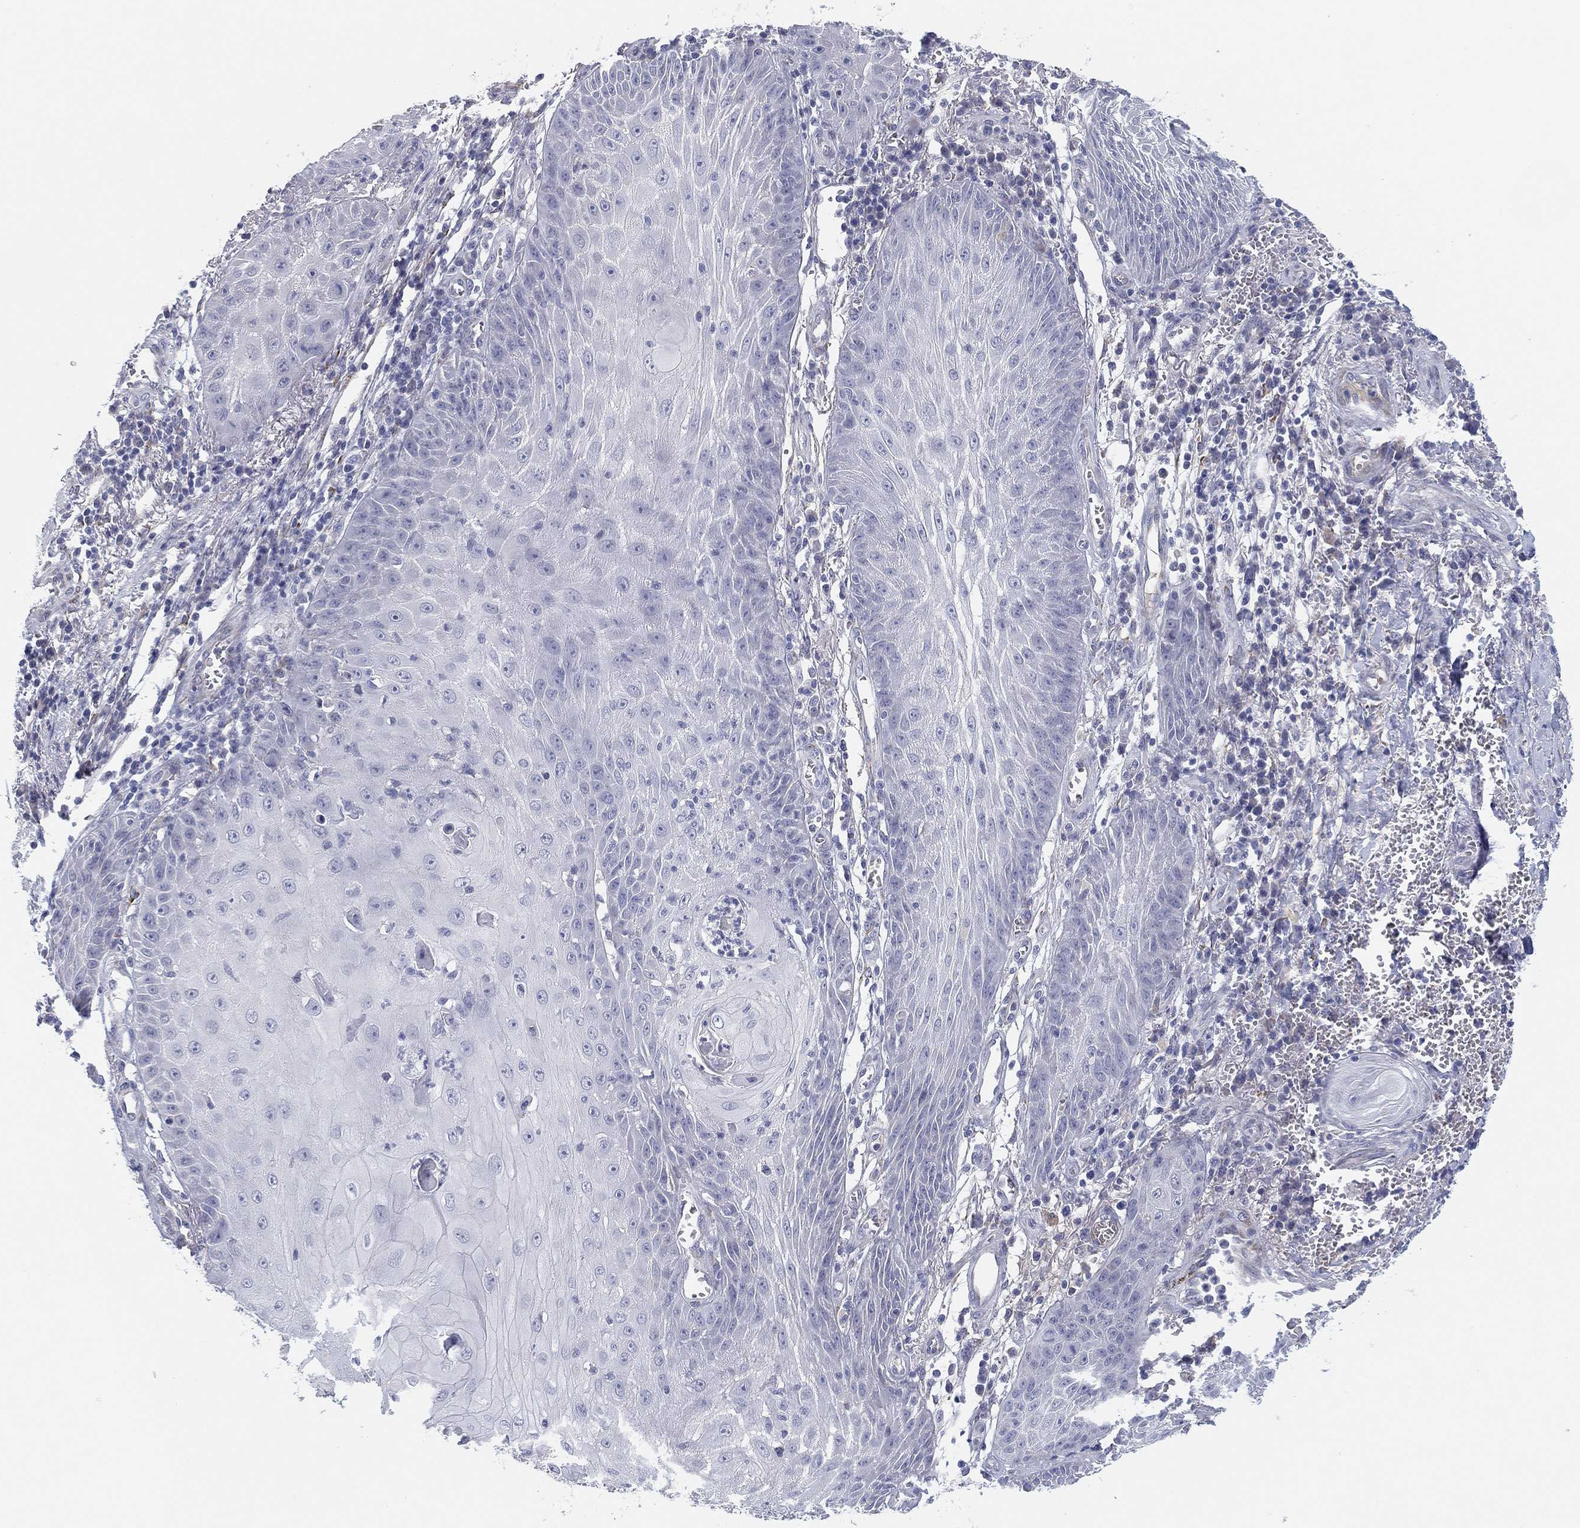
{"staining": {"intensity": "negative", "quantity": "none", "location": "none"}, "tissue": "skin cancer", "cell_type": "Tumor cells", "image_type": "cancer", "snomed": [{"axis": "morphology", "description": "Squamous cell carcinoma, NOS"}, {"axis": "topography", "description": "Skin"}], "caption": "This micrograph is of skin squamous cell carcinoma stained with immunohistochemistry to label a protein in brown with the nuclei are counter-stained blue. There is no staining in tumor cells. (Stains: DAB (3,3'-diaminobenzidine) immunohistochemistry with hematoxylin counter stain, Microscopy: brightfield microscopy at high magnification).", "gene": "MLF1", "patient": {"sex": "male", "age": 70}}